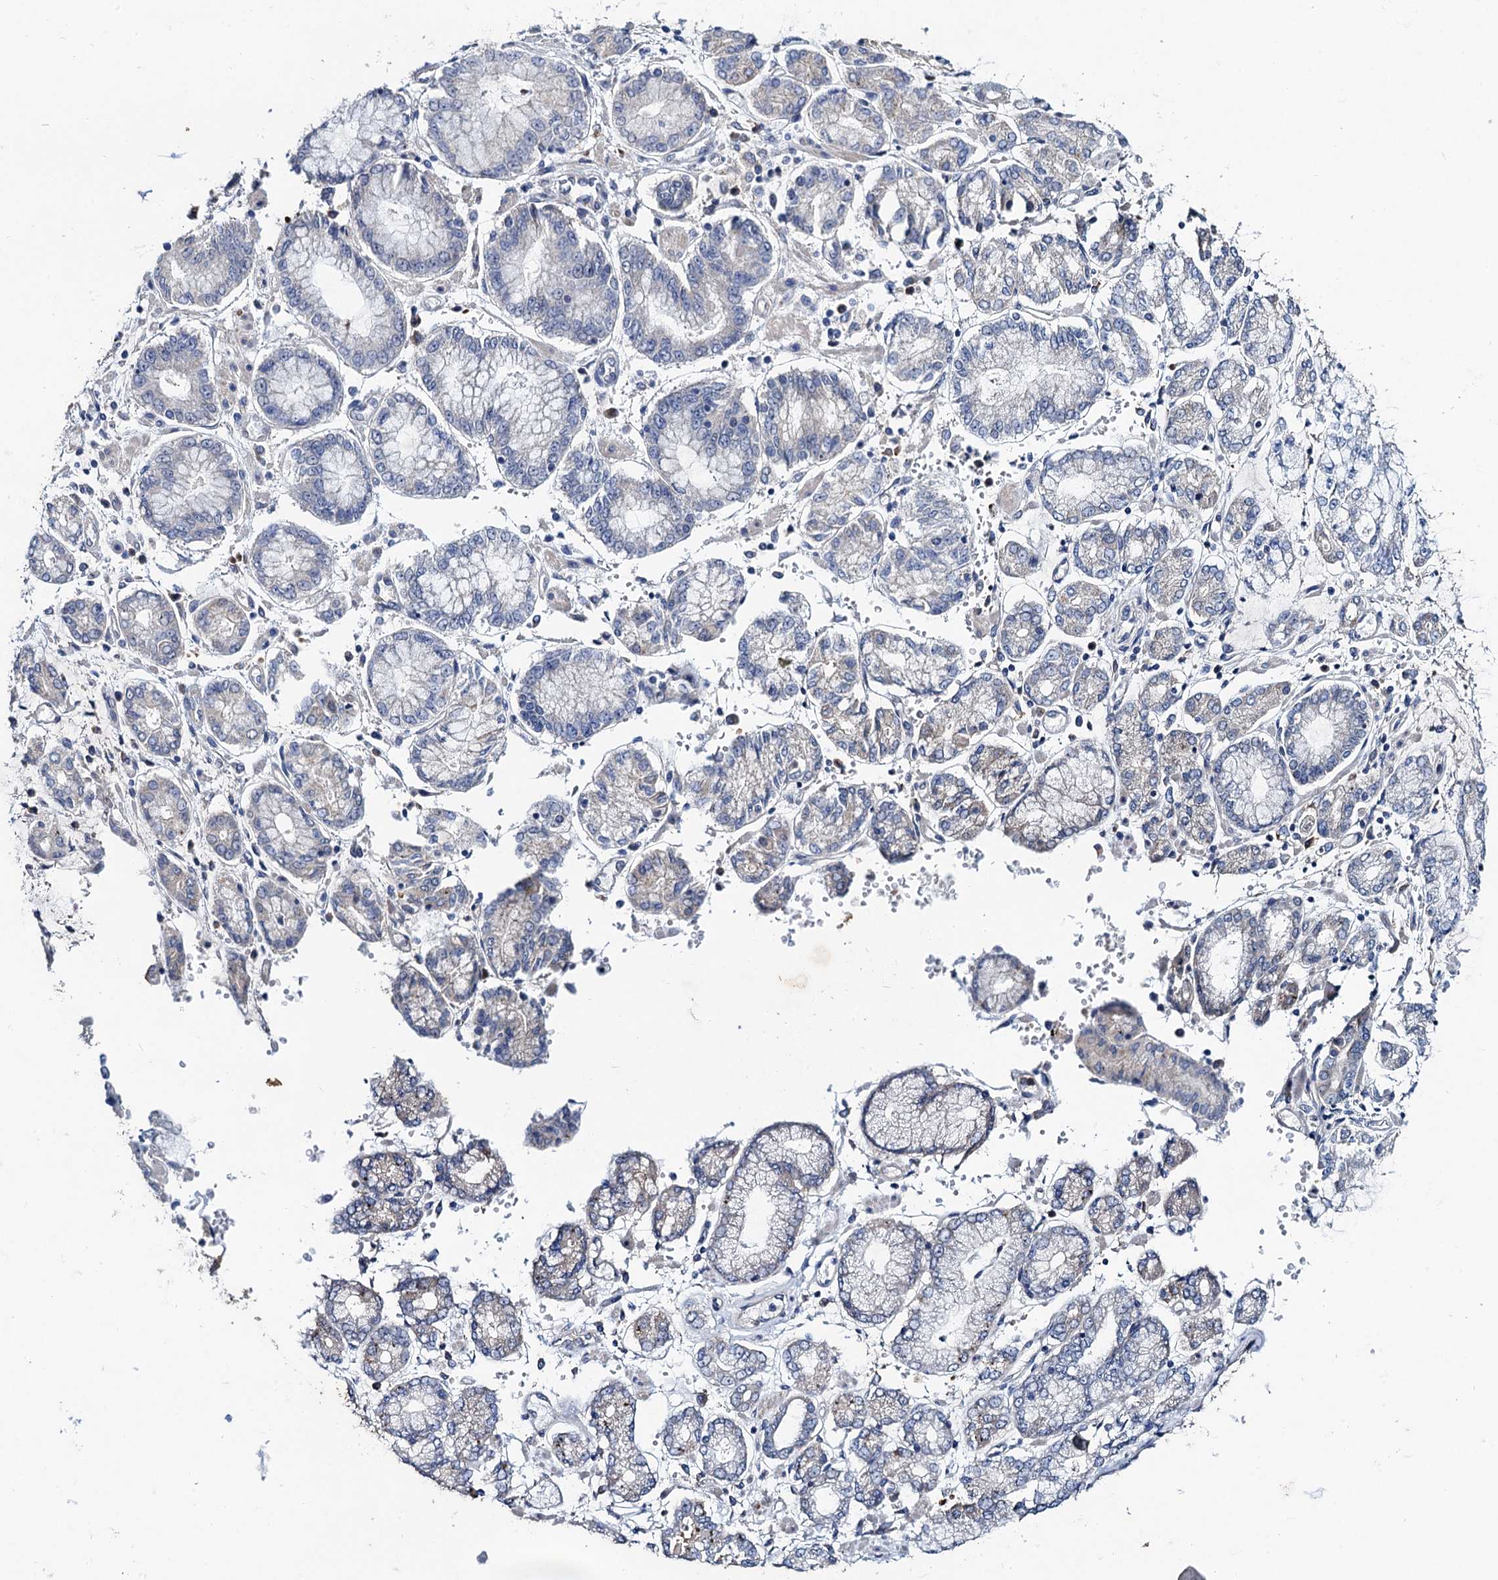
{"staining": {"intensity": "negative", "quantity": "none", "location": "none"}, "tissue": "stomach cancer", "cell_type": "Tumor cells", "image_type": "cancer", "snomed": [{"axis": "morphology", "description": "Adenocarcinoma, NOS"}, {"axis": "topography", "description": "Stomach"}], "caption": "Immunohistochemistry (IHC) of stomach cancer shows no positivity in tumor cells.", "gene": "TMEM39B", "patient": {"sex": "male", "age": 76}}